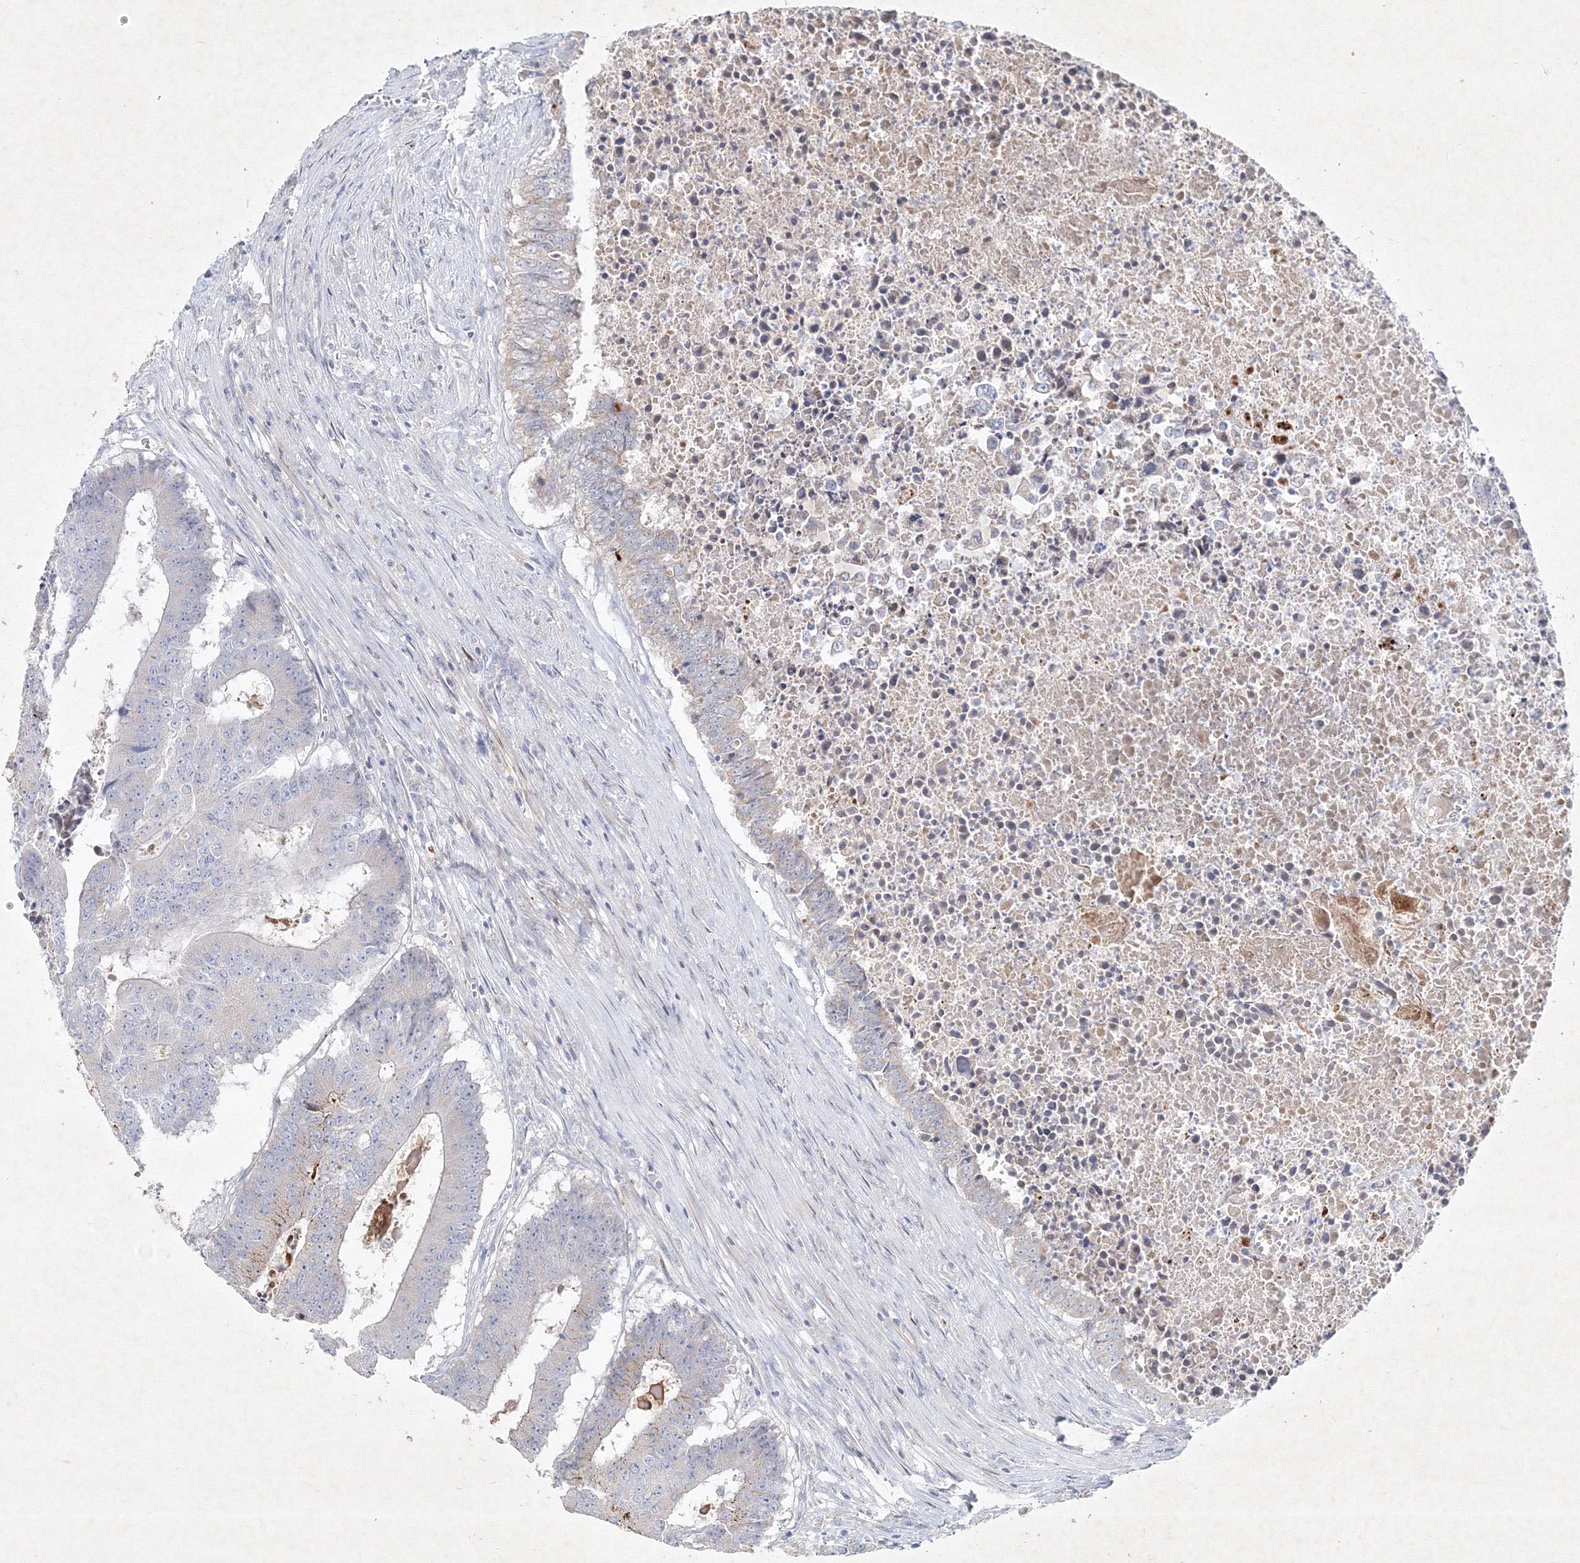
{"staining": {"intensity": "negative", "quantity": "none", "location": "none"}, "tissue": "colorectal cancer", "cell_type": "Tumor cells", "image_type": "cancer", "snomed": [{"axis": "morphology", "description": "Adenocarcinoma, NOS"}, {"axis": "topography", "description": "Colon"}], "caption": "Immunohistochemical staining of human colorectal adenocarcinoma reveals no significant positivity in tumor cells.", "gene": "CXXC4", "patient": {"sex": "male", "age": 87}}